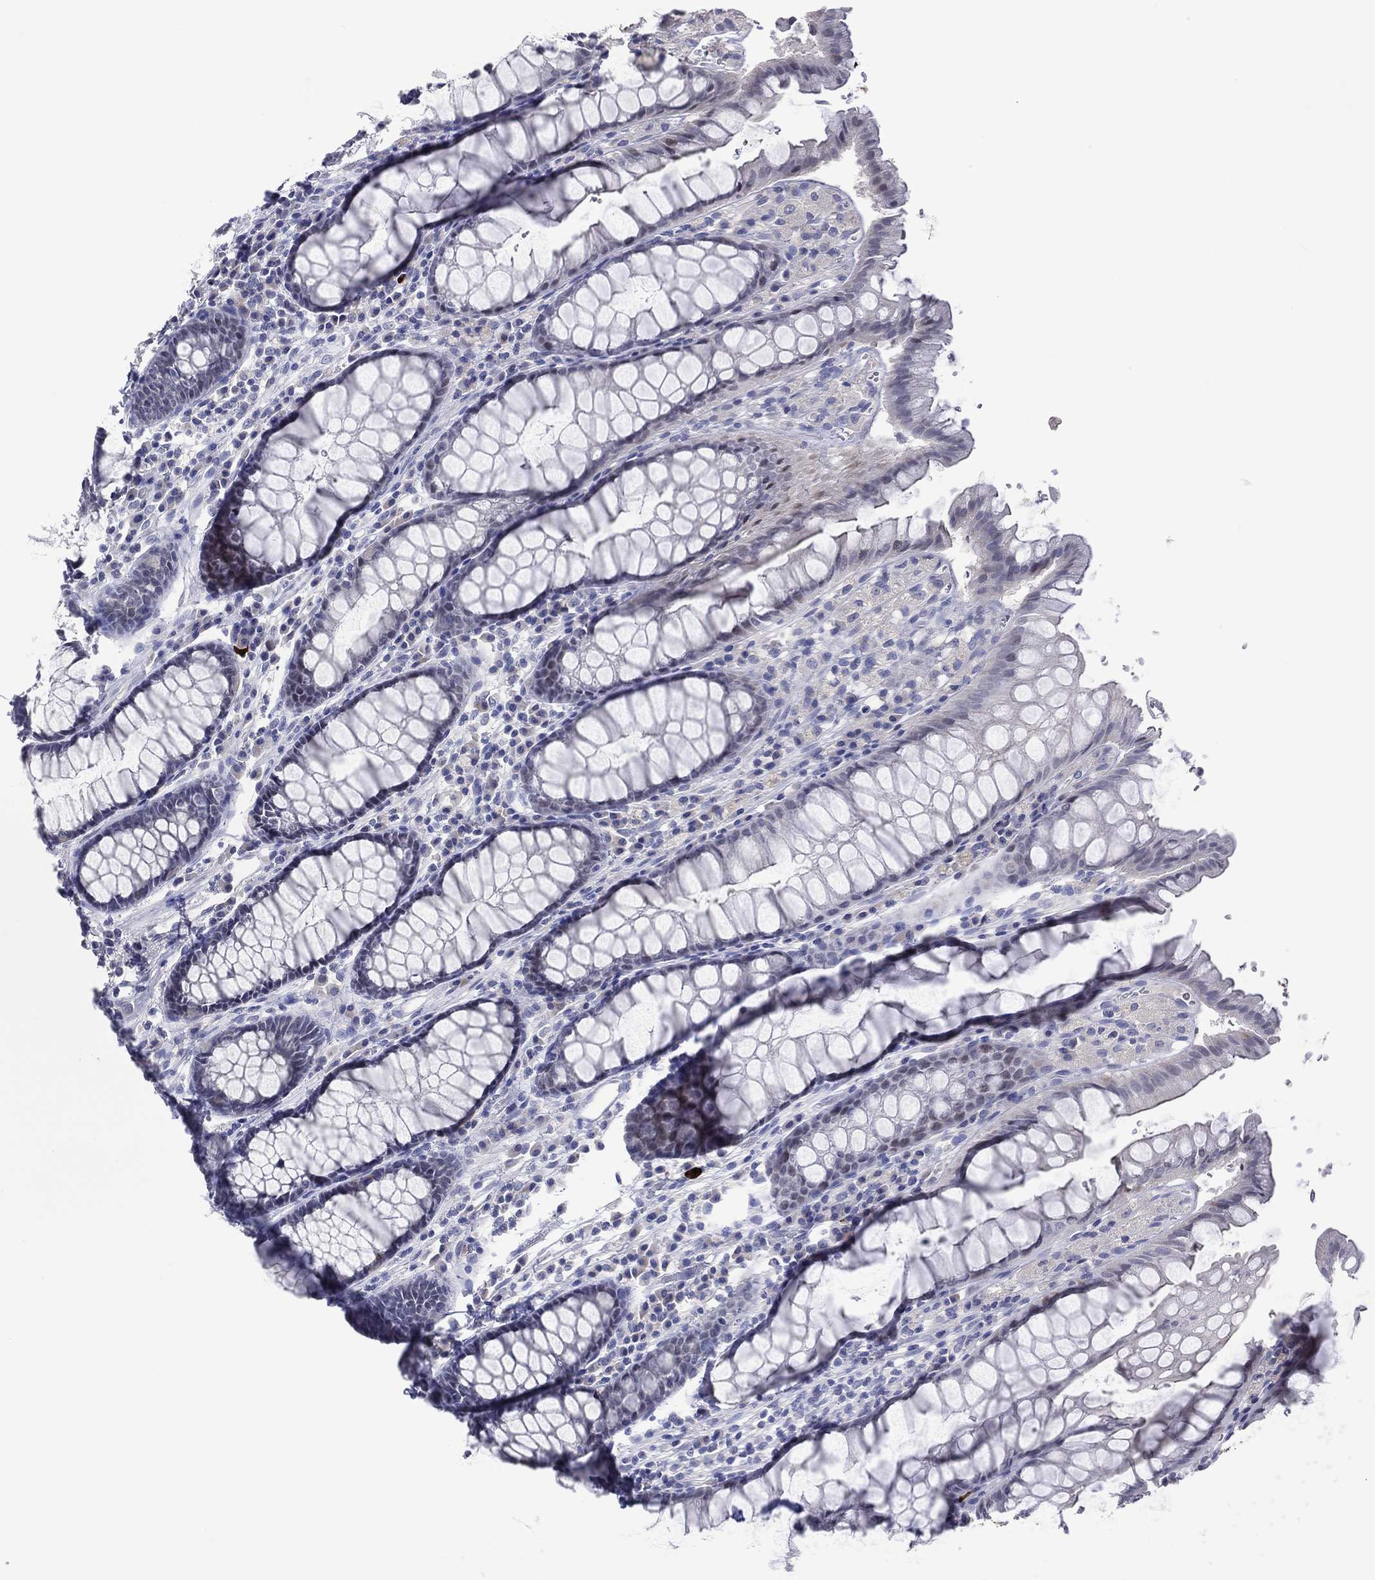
{"staining": {"intensity": "negative", "quantity": "none", "location": "none"}, "tissue": "rectum", "cell_type": "Glandular cells", "image_type": "normal", "snomed": [{"axis": "morphology", "description": "Normal tissue, NOS"}, {"axis": "topography", "description": "Rectum"}], "caption": "Unremarkable rectum was stained to show a protein in brown. There is no significant staining in glandular cells. (DAB IHC visualized using brightfield microscopy, high magnification).", "gene": "DNAH6", "patient": {"sex": "female", "age": 68}}